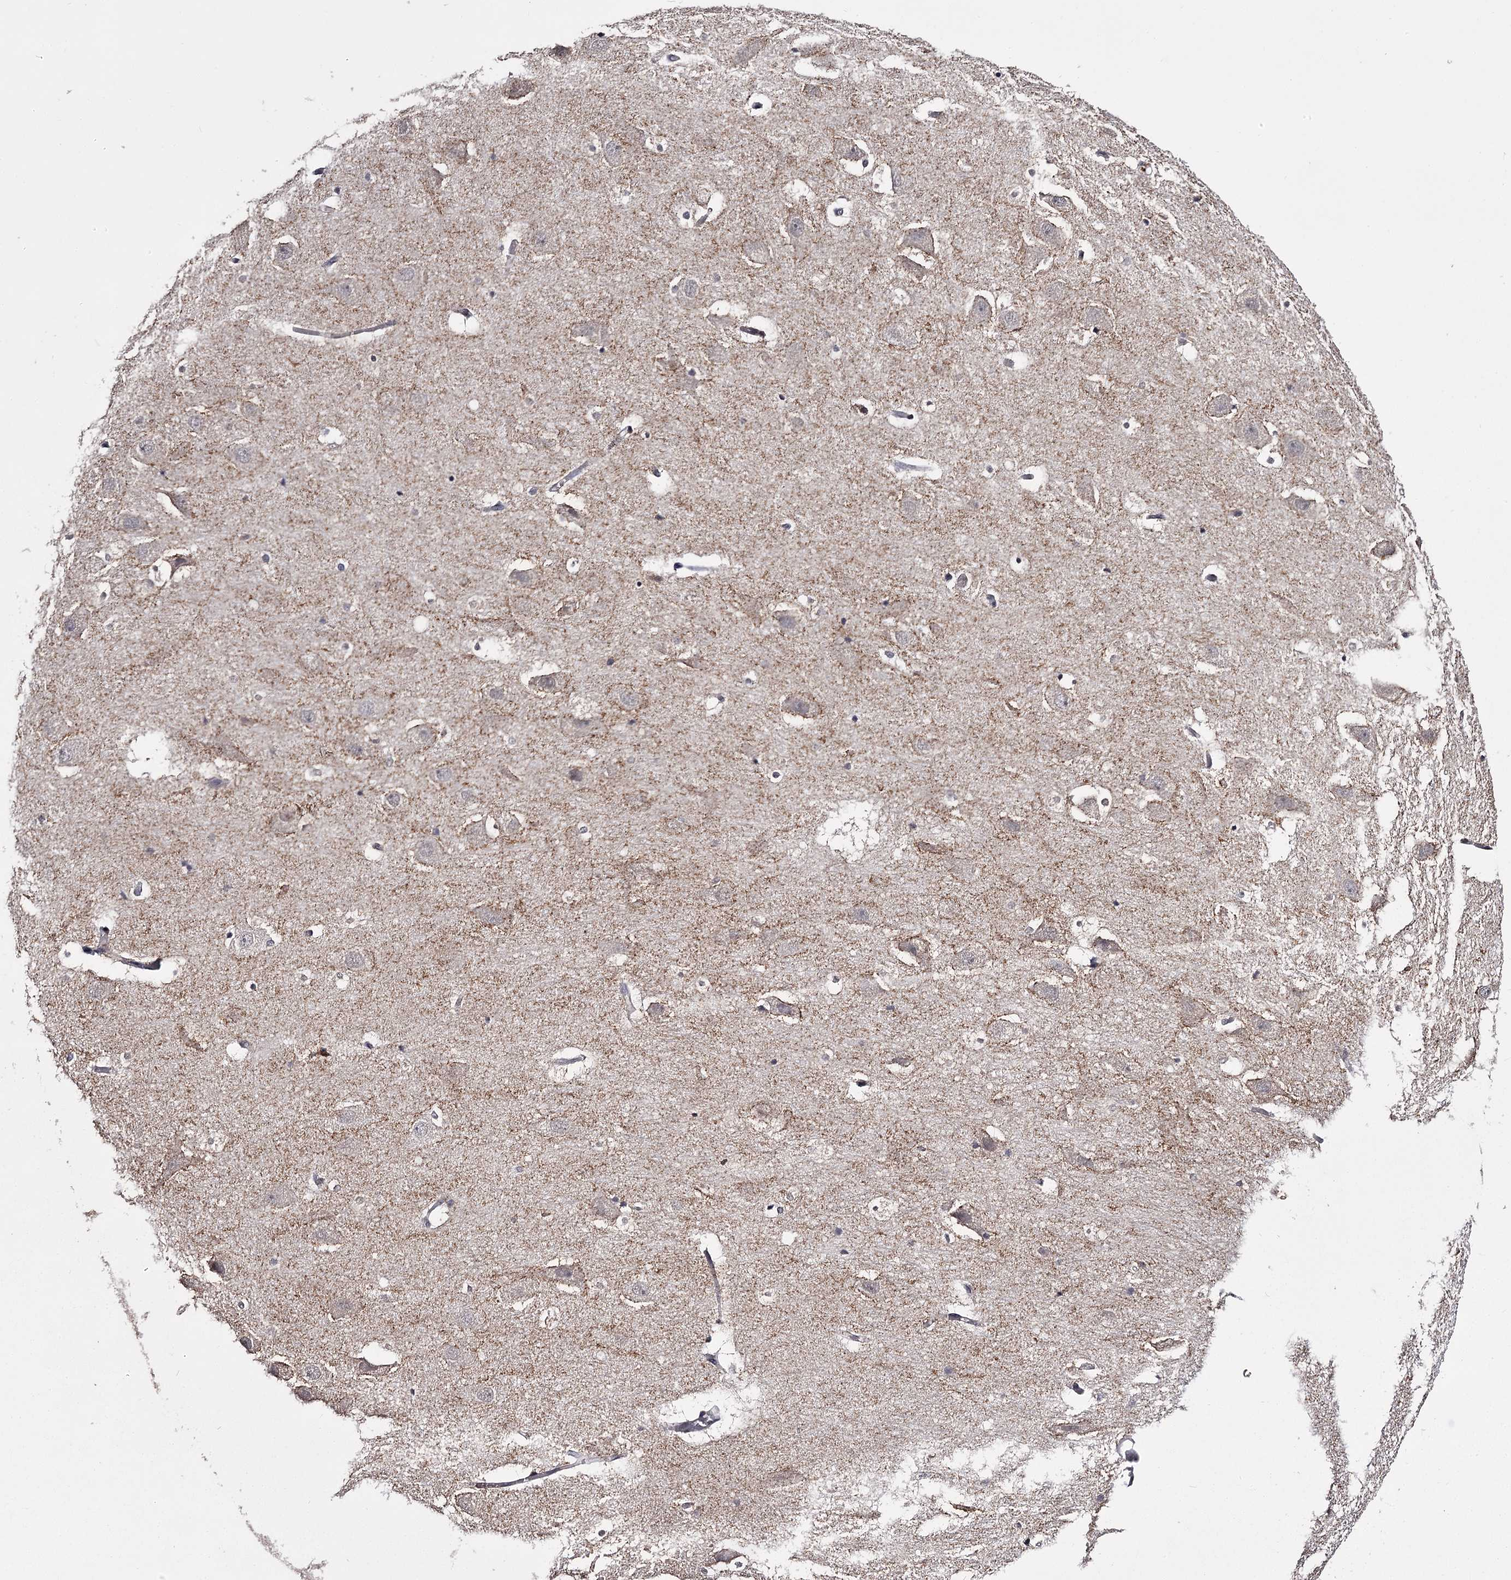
{"staining": {"intensity": "negative", "quantity": "none", "location": "none"}, "tissue": "hippocampus", "cell_type": "Glial cells", "image_type": "normal", "snomed": [{"axis": "morphology", "description": "Normal tissue, NOS"}, {"axis": "topography", "description": "Hippocampus"}], "caption": "Protein analysis of normal hippocampus shows no significant staining in glial cells.", "gene": "SLC32A1", "patient": {"sex": "female", "age": 52}}